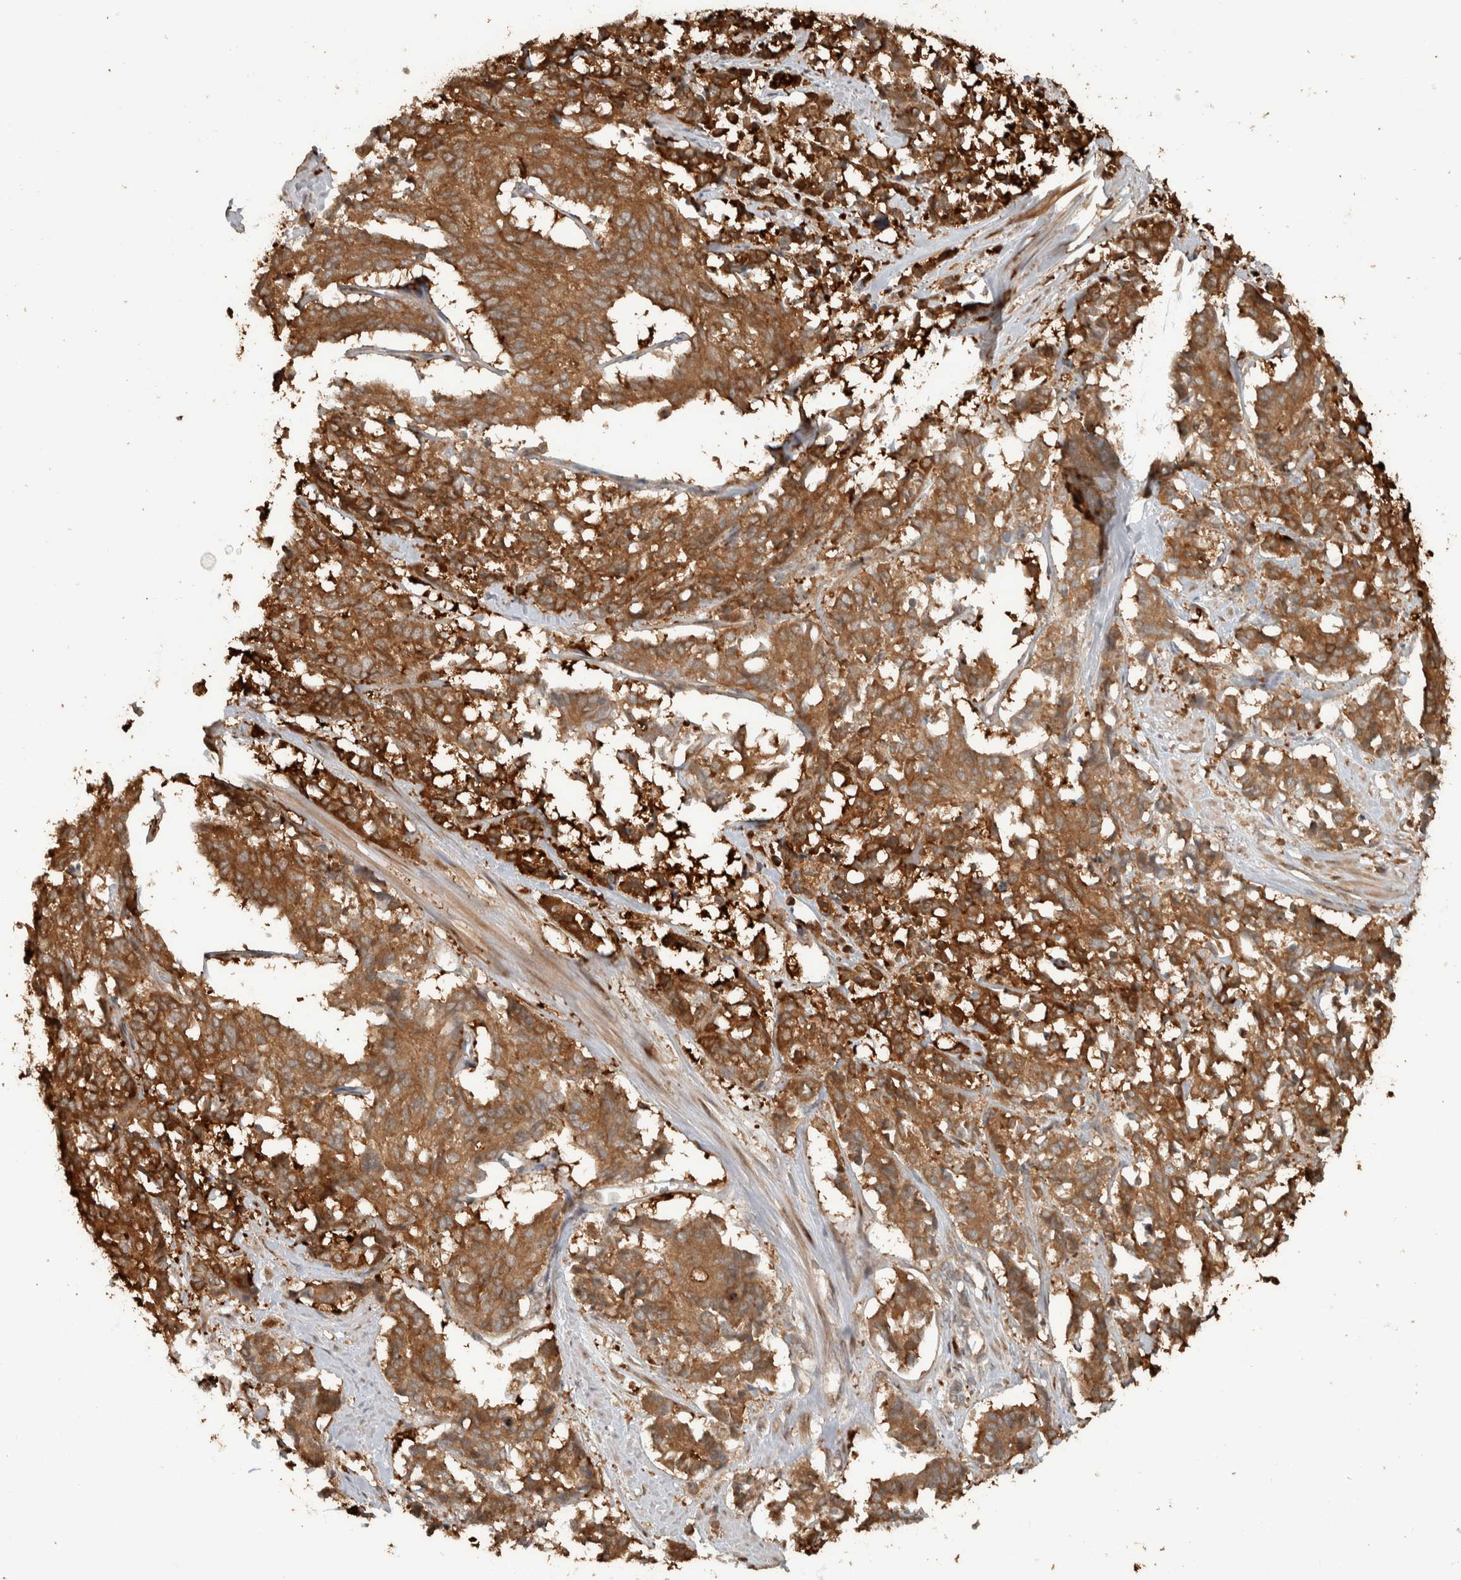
{"staining": {"intensity": "moderate", "quantity": ">75%", "location": "cytoplasmic/membranous"}, "tissue": "cervical cancer", "cell_type": "Tumor cells", "image_type": "cancer", "snomed": [{"axis": "morphology", "description": "Squamous cell carcinoma, NOS"}, {"axis": "topography", "description": "Cervix"}], "caption": "Protein staining shows moderate cytoplasmic/membranous positivity in about >75% of tumor cells in cervical cancer.", "gene": "CNTROB", "patient": {"sex": "female", "age": 35}}